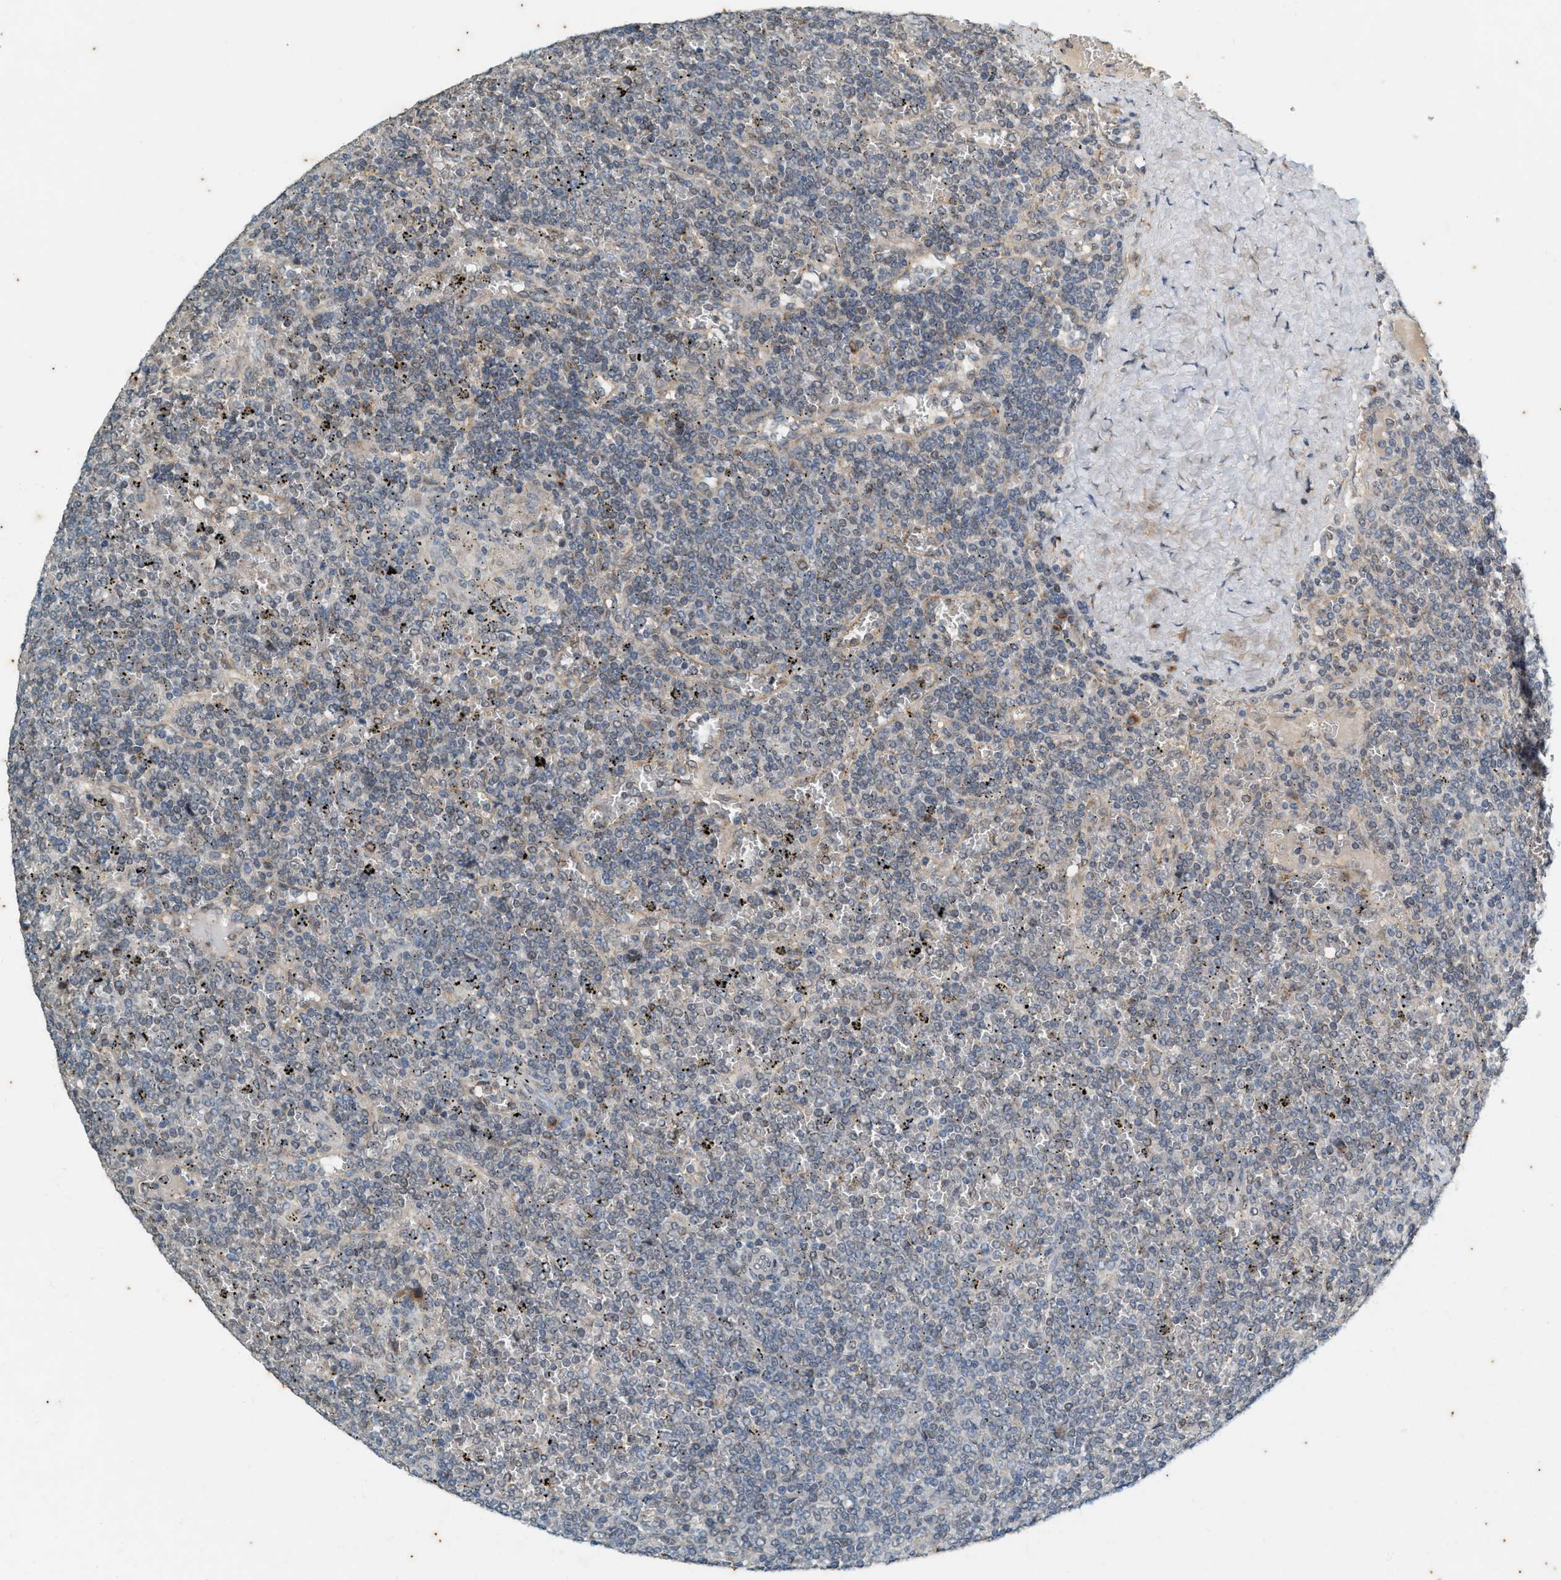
{"staining": {"intensity": "negative", "quantity": "none", "location": "none"}, "tissue": "lymphoma", "cell_type": "Tumor cells", "image_type": "cancer", "snomed": [{"axis": "morphology", "description": "Malignant lymphoma, non-Hodgkin's type, Low grade"}, {"axis": "topography", "description": "Spleen"}], "caption": "Image shows no significant protein staining in tumor cells of lymphoma. Nuclei are stained in blue.", "gene": "CHPF2", "patient": {"sex": "female", "age": 19}}